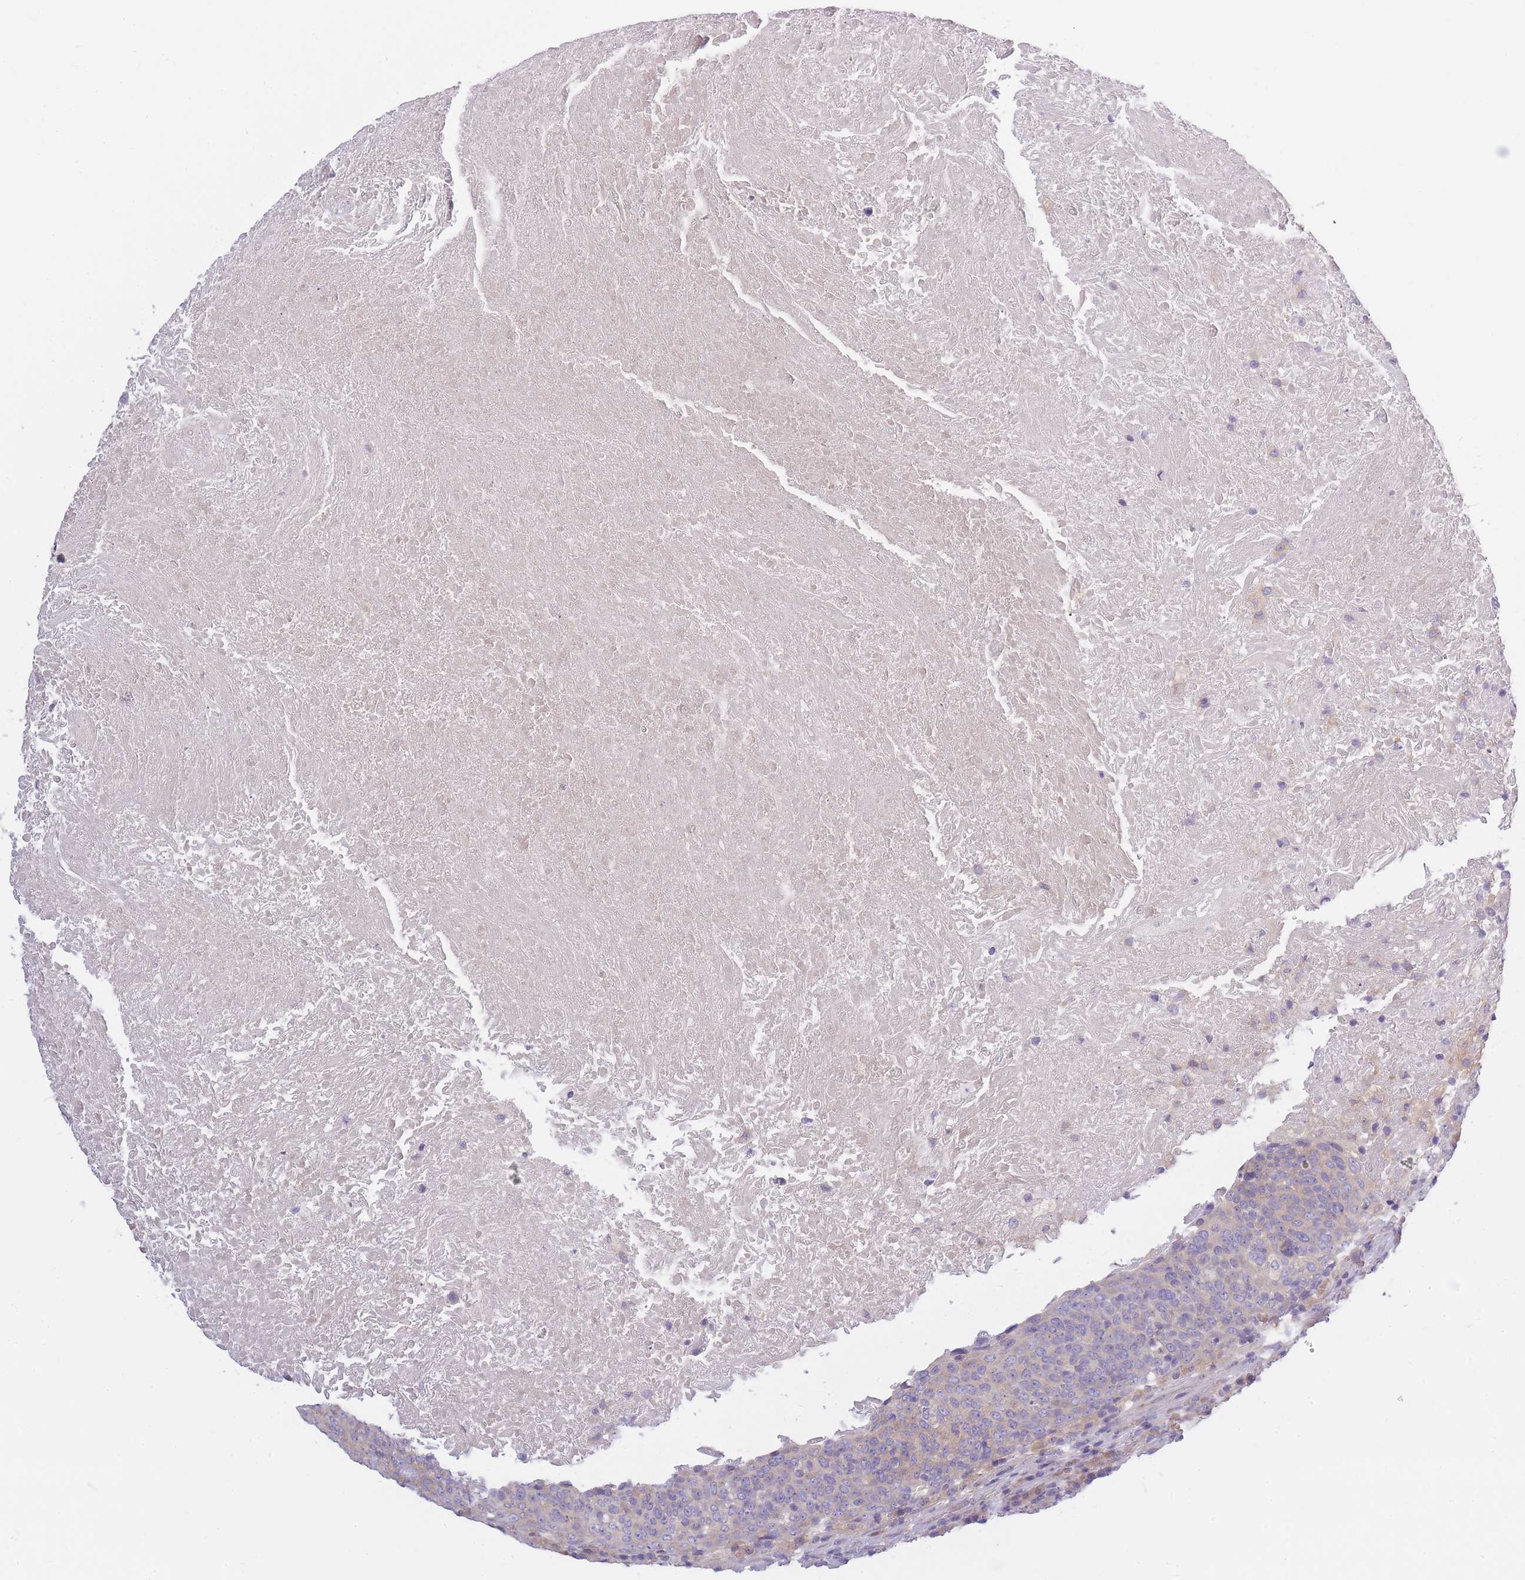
{"staining": {"intensity": "negative", "quantity": "none", "location": "none"}, "tissue": "head and neck cancer", "cell_type": "Tumor cells", "image_type": "cancer", "snomed": [{"axis": "morphology", "description": "Squamous cell carcinoma, NOS"}, {"axis": "morphology", "description": "Squamous cell carcinoma, metastatic, NOS"}, {"axis": "topography", "description": "Lymph node"}, {"axis": "topography", "description": "Head-Neck"}], "caption": "The histopathology image demonstrates no significant expression in tumor cells of head and neck cancer.", "gene": "AP3M2", "patient": {"sex": "male", "age": 62}}